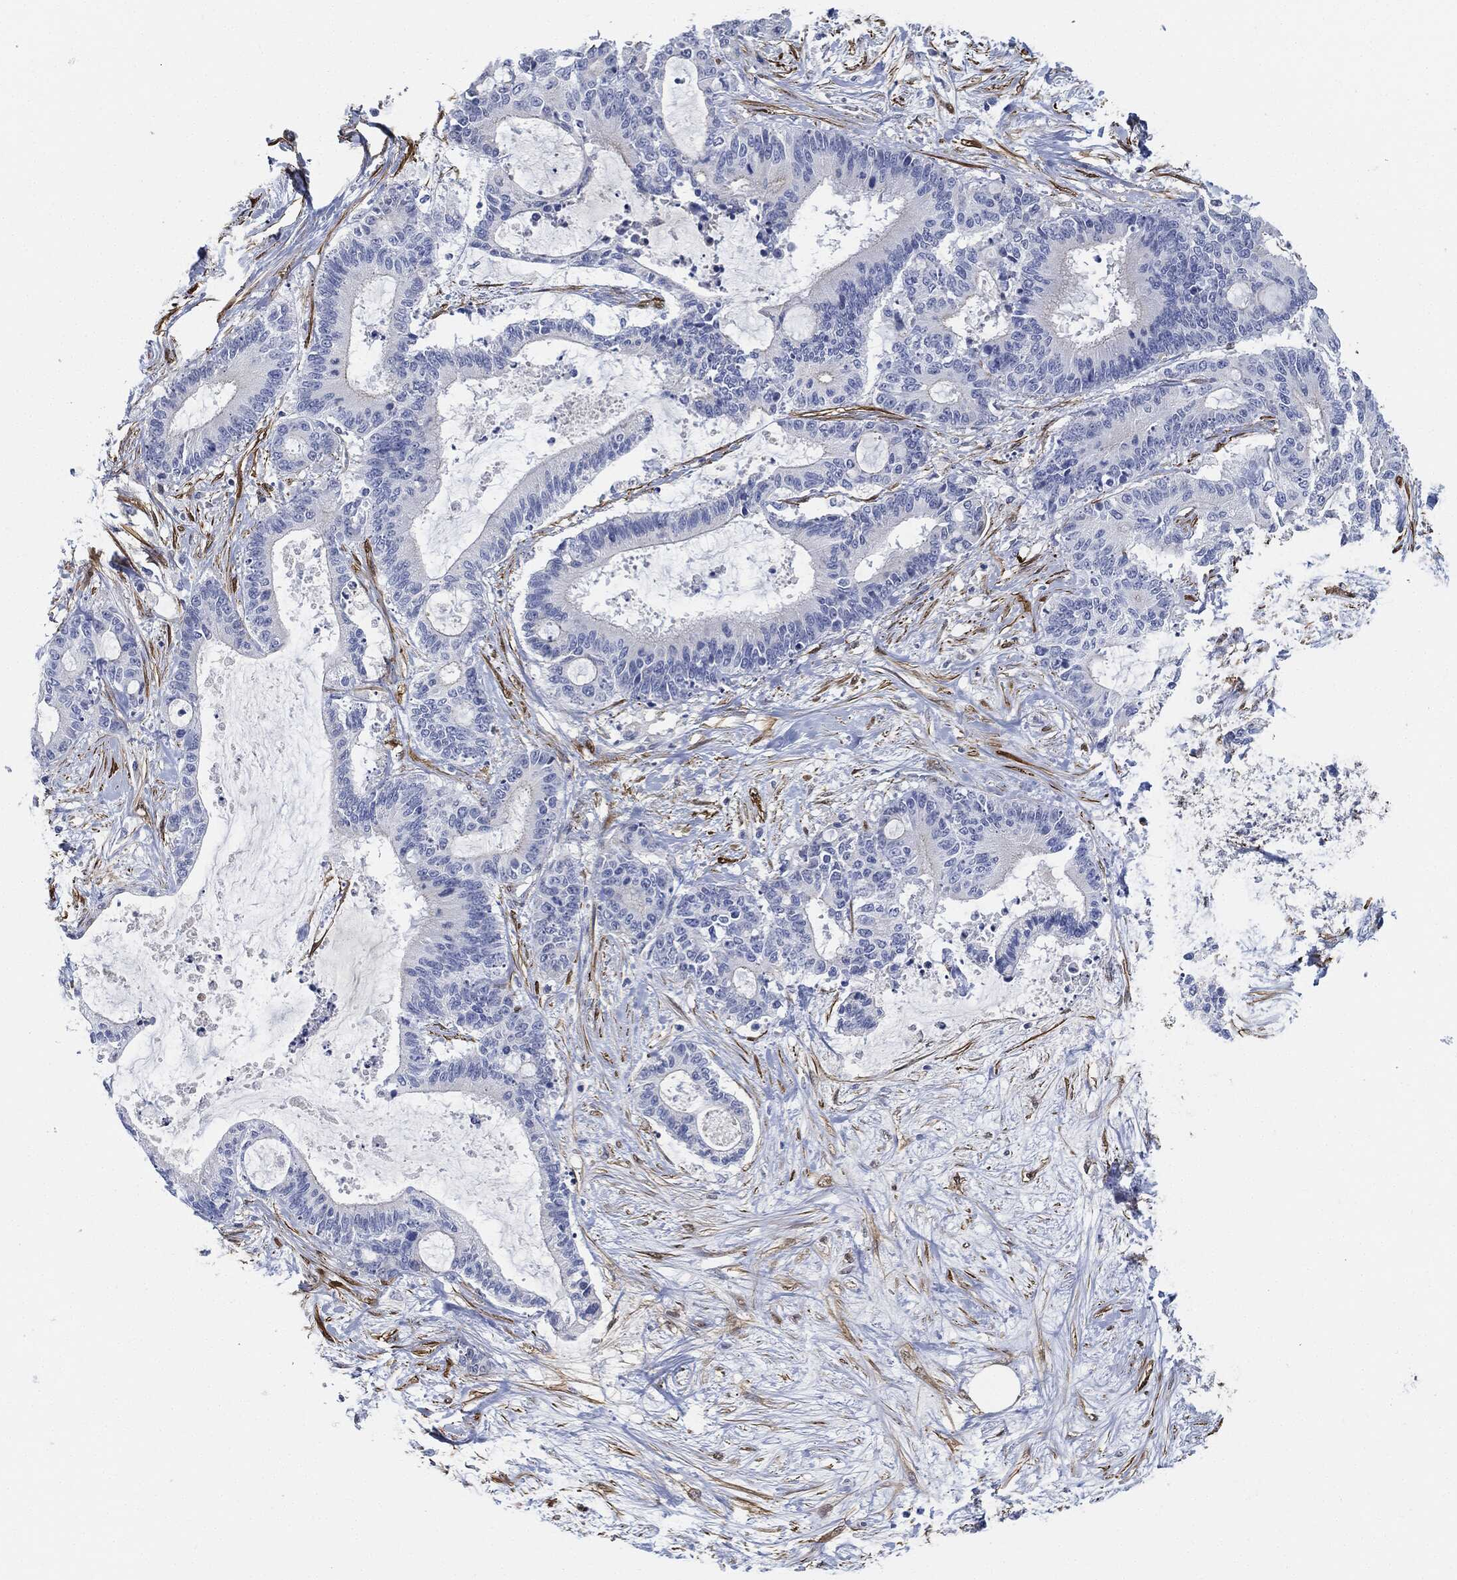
{"staining": {"intensity": "negative", "quantity": "none", "location": "none"}, "tissue": "liver cancer", "cell_type": "Tumor cells", "image_type": "cancer", "snomed": [{"axis": "morphology", "description": "Cholangiocarcinoma"}, {"axis": "topography", "description": "Liver"}], "caption": "Tumor cells are negative for protein expression in human liver cholangiocarcinoma. (DAB (3,3'-diaminobenzidine) immunohistochemistry, high magnification).", "gene": "TAGLN", "patient": {"sex": "female", "age": 73}}